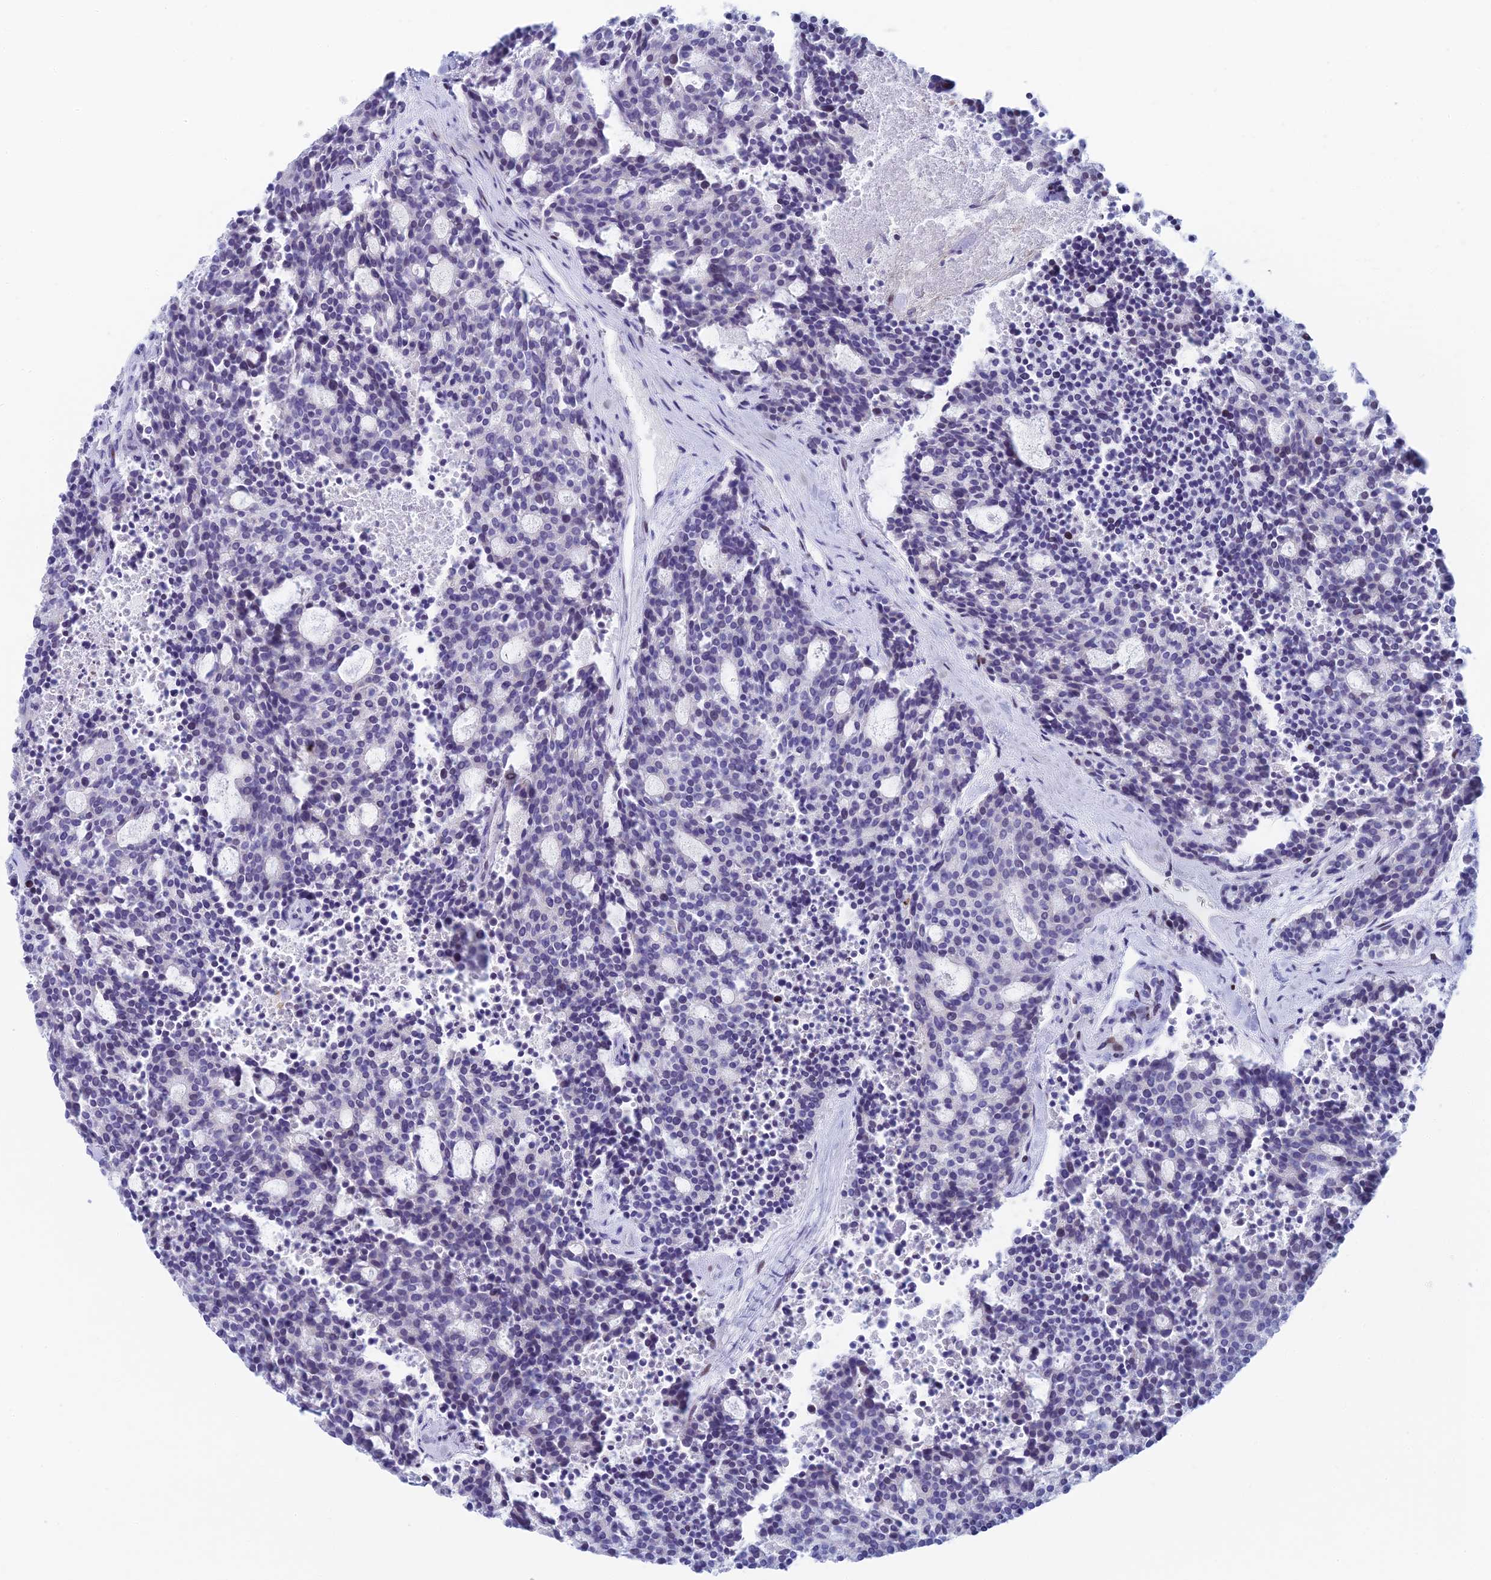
{"staining": {"intensity": "negative", "quantity": "none", "location": "none"}, "tissue": "carcinoid", "cell_type": "Tumor cells", "image_type": "cancer", "snomed": [{"axis": "morphology", "description": "Carcinoid, malignant, NOS"}, {"axis": "topography", "description": "Pancreas"}], "caption": "Malignant carcinoid stained for a protein using IHC shows no expression tumor cells.", "gene": "REXO5", "patient": {"sex": "female", "age": 54}}